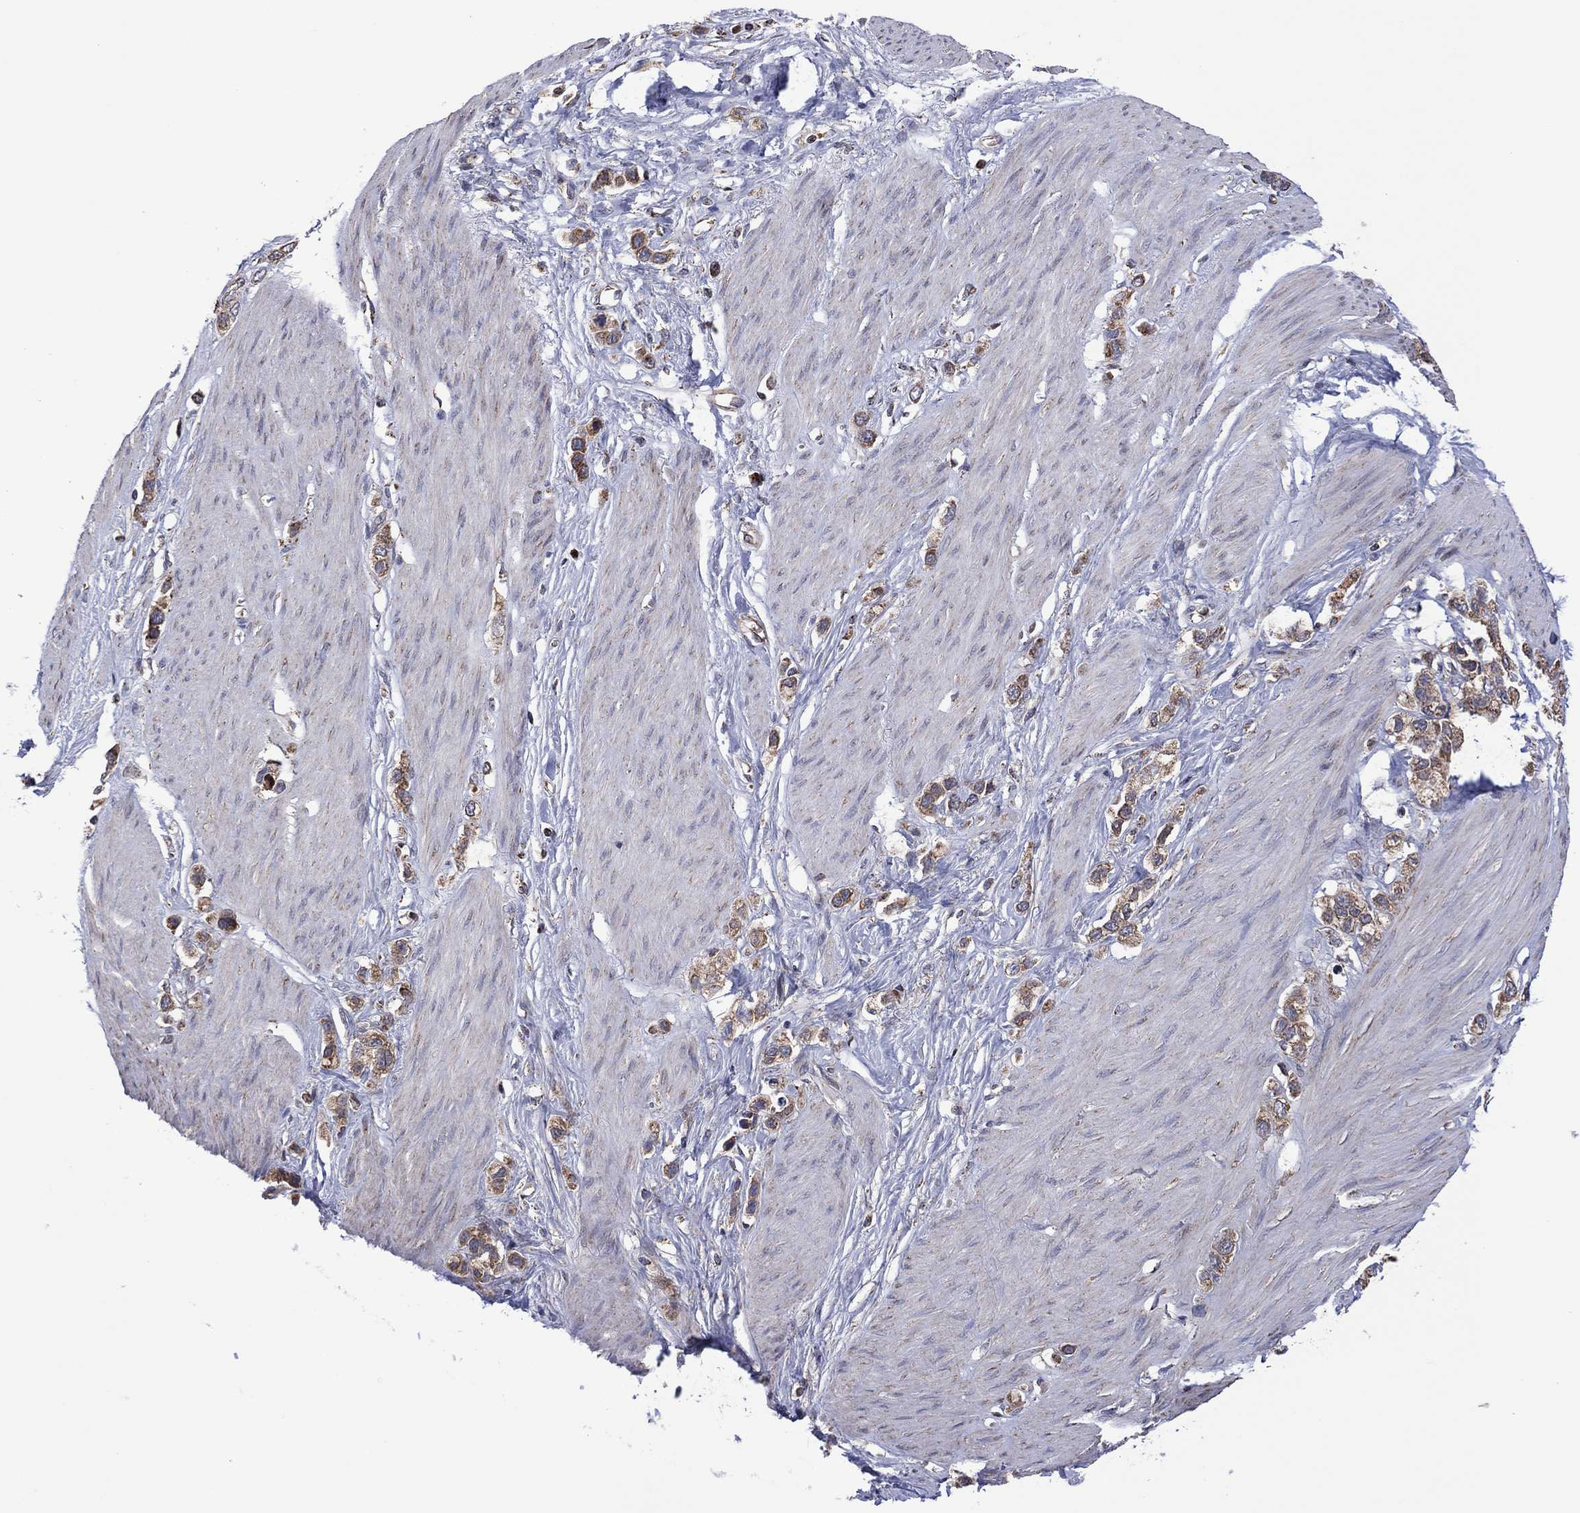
{"staining": {"intensity": "weak", "quantity": "25%-75%", "location": "cytoplasmic/membranous"}, "tissue": "stomach cancer", "cell_type": "Tumor cells", "image_type": "cancer", "snomed": [{"axis": "morphology", "description": "Normal tissue, NOS"}, {"axis": "morphology", "description": "Adenocarcinoma, NOS"}, {"axis": "morphology", "description": "Adenocarcinoma, High grade"}, {"axis": "topography", "description": "Stomach, upper"}, {"axis": "topography", "description": "Stomach"}], "caption": "Immunohistochemistry (IHC) image of neoplastic tissue: human stomach cancer stained using immunohistochemistry (IHC) displays low levels of weak protein expression localized specifically in the cytoplasmic/membranous of tumor cells, appearing as a cytoplasmic/membranous brown color.", "gene": "PIDD1", "patient": {"sex": "female", "age": 65}}